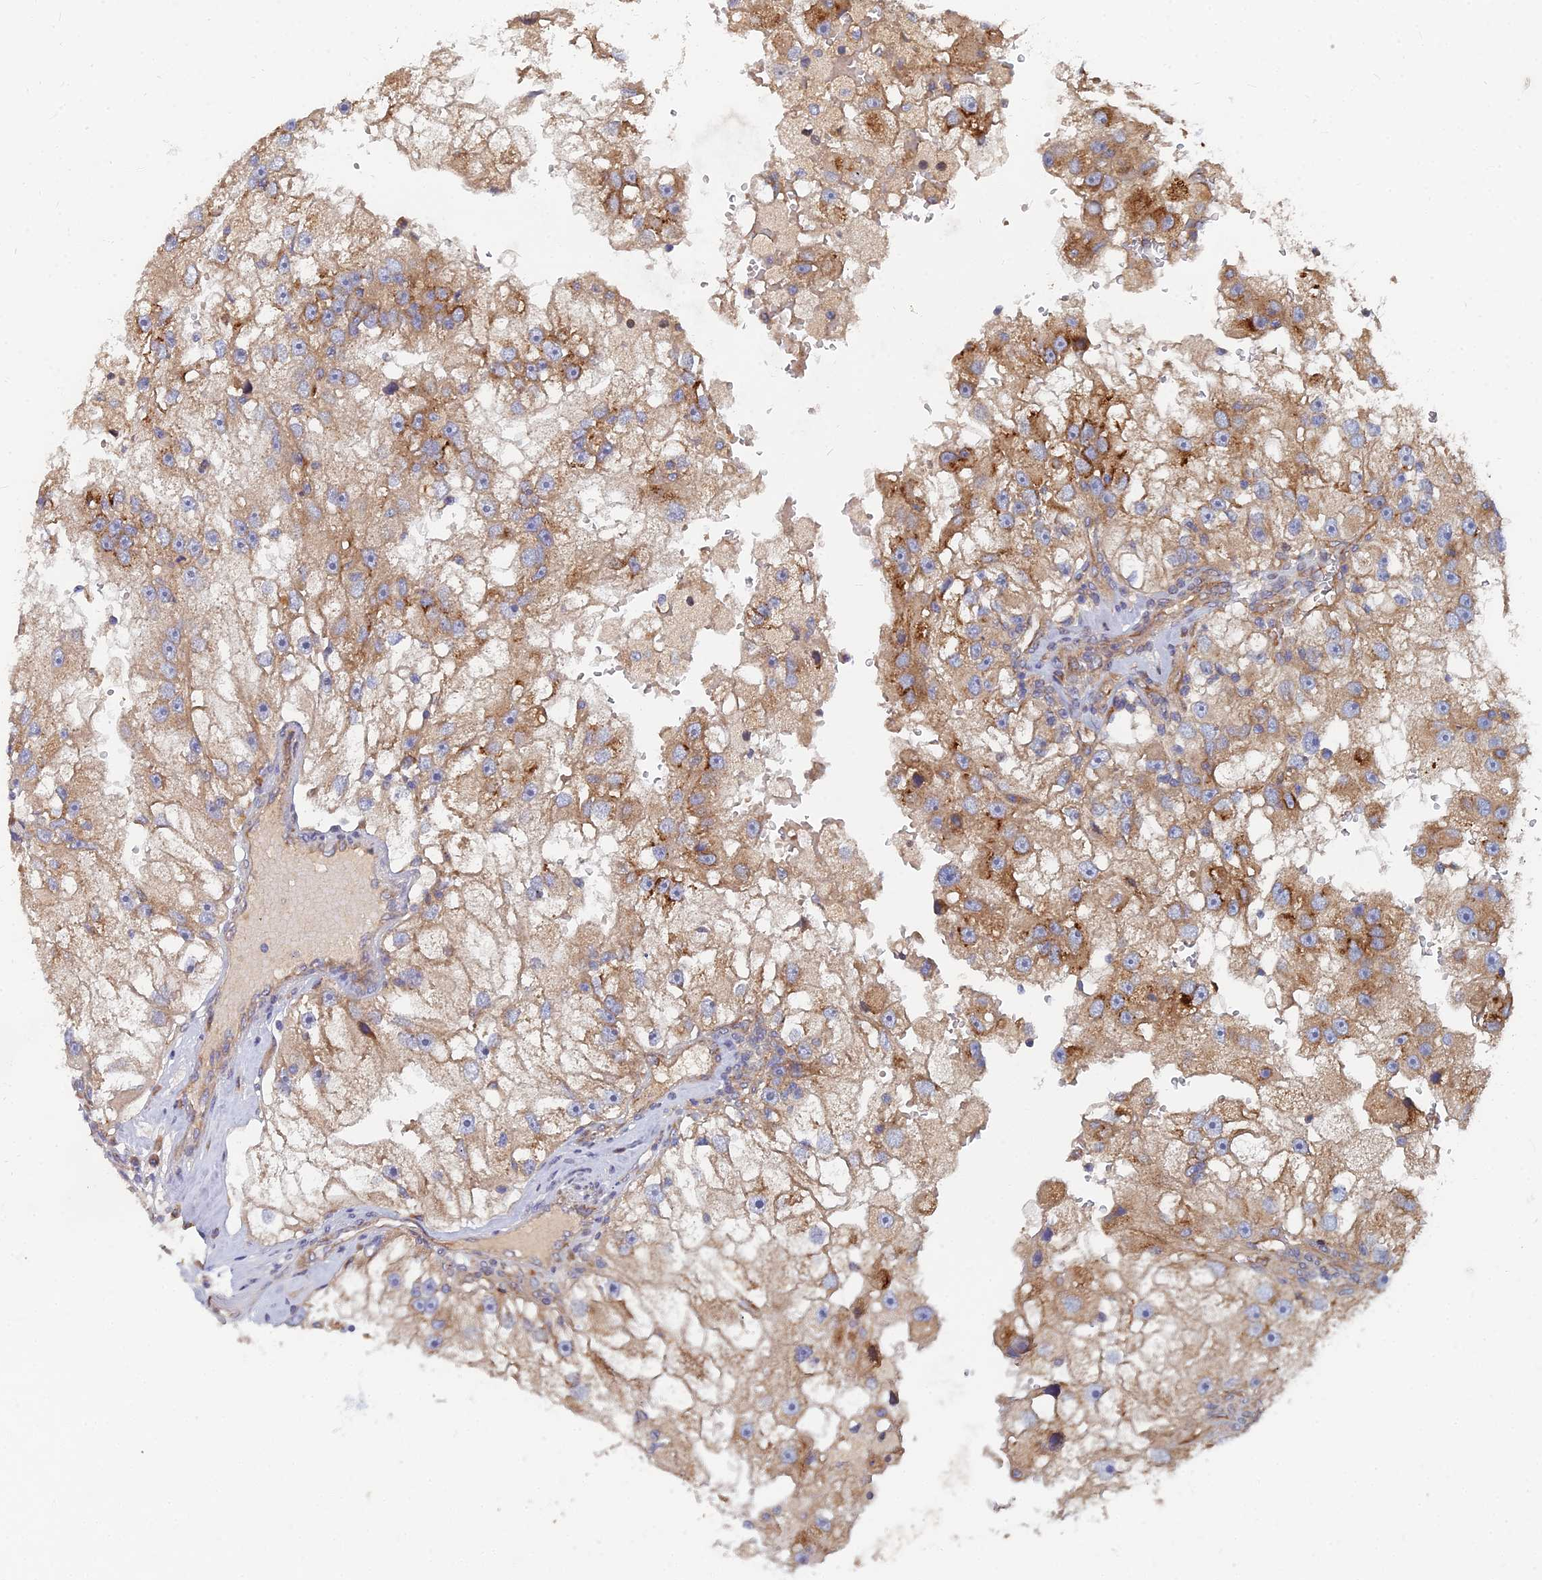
{"staining": {"intensity": "moderate", "quantity": ">75%", "location": "cytoplasmic/membranous"}, "tissue": "renal cancer", "cell_type": "Tumor cells", "image_type": "cancer", "snomed": [{"axis": "morphology", "description": "Adenocarcinoma, NOS"}, {"axis": "topography", "description": "Kidney"}], "caption": "This is an image of IHC staining of renal adenocarcinoma, which shows moderate positivity in the cytoplasmic/membranous of tumor cells.", "gene": "CCZ1", "patient": {"sex": "male", "age": 63}}